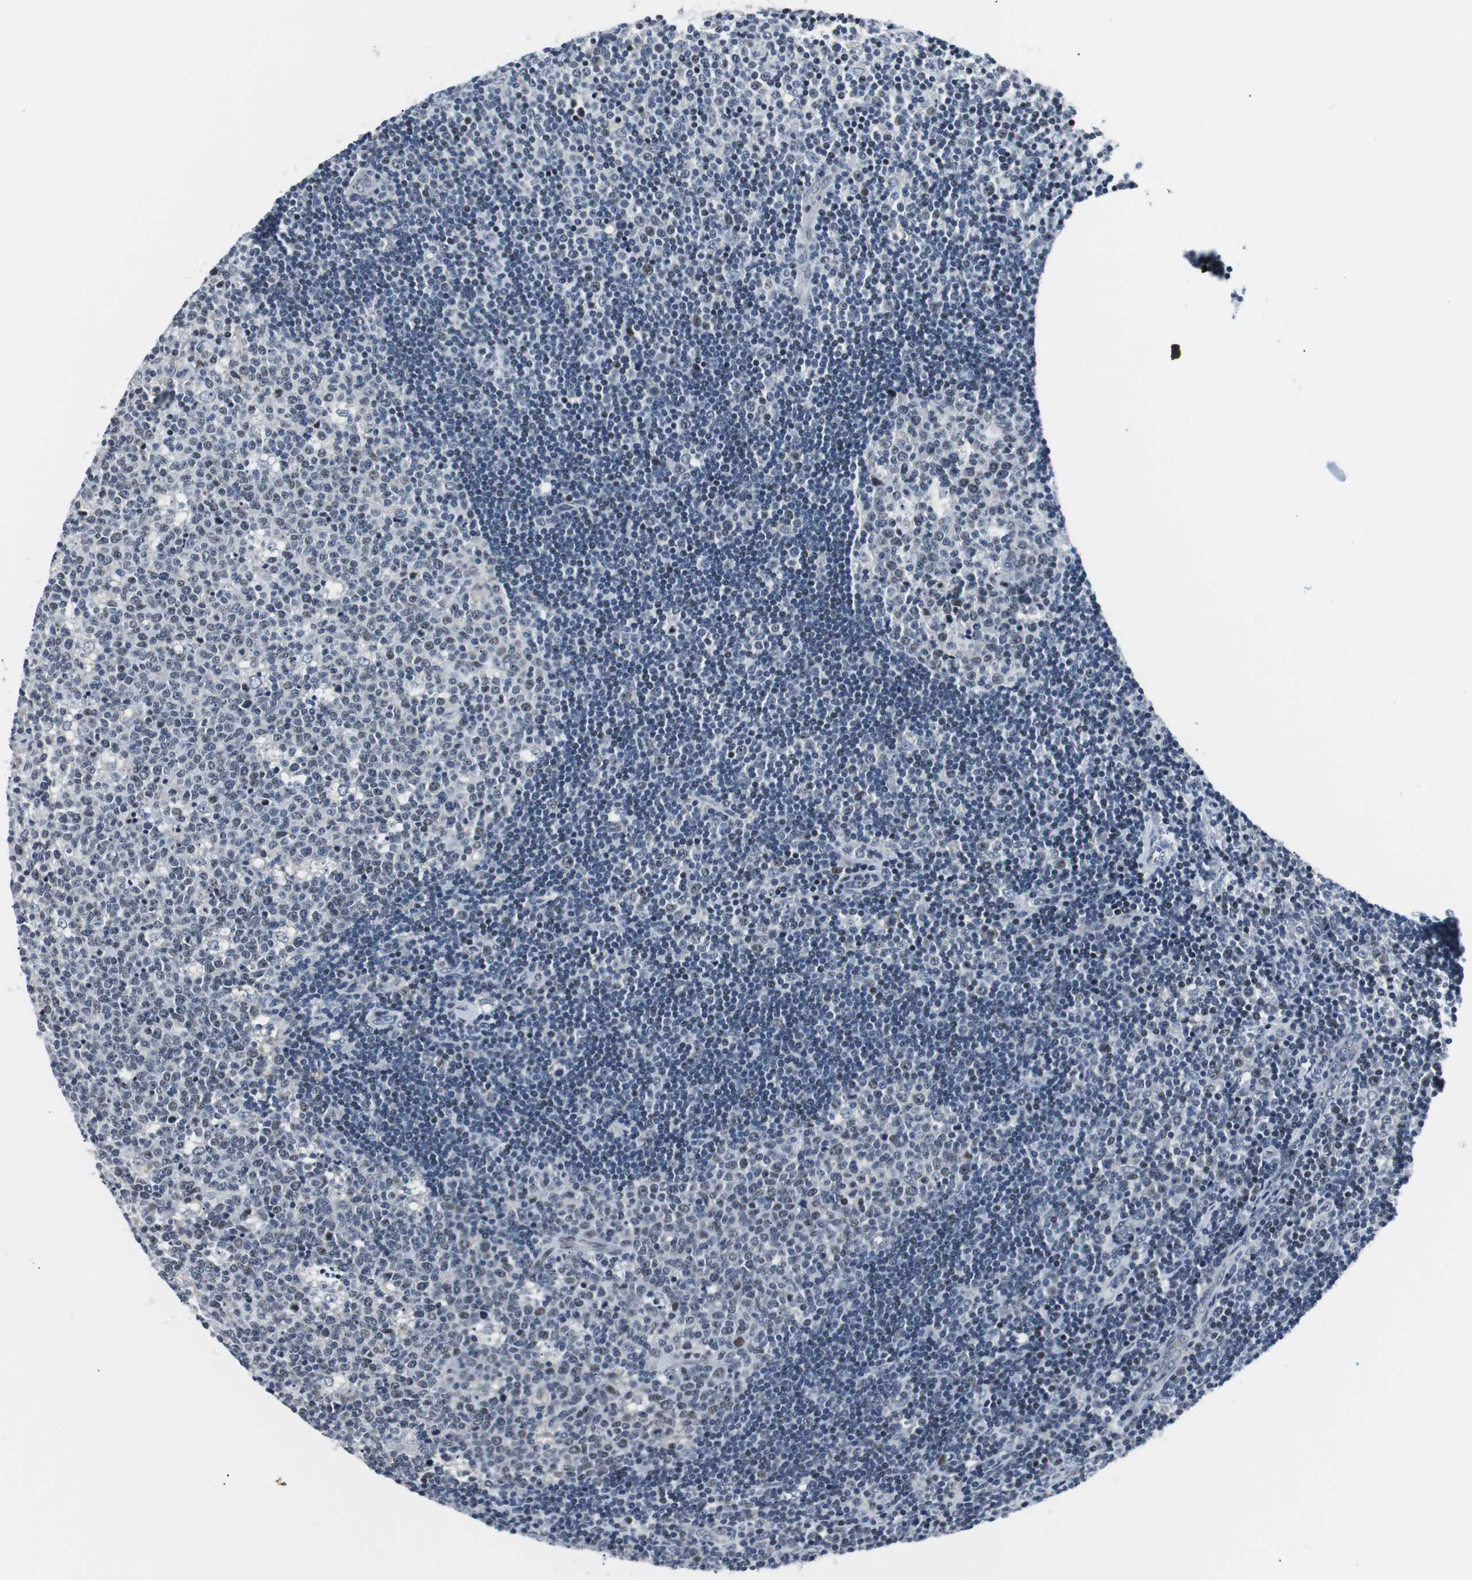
{"staining": {"intensity": "weak", "quantity": "25%-75%", "location": "nuclear"}, "tissue": "lymph node", "cell_type": "Germinal center cells", "image_type": "normal", "snomed": [{"axis": "morphology", "description": "Normal tissue, NOS"}, {"axis": "topography", "description": "Lymph node"}, {"axis": "topography", "description": "Salivary gland"}], "caption": "Immunohistochemical staining of benign lymph node exhibits weak nuclear protein staining in about 25%-75% of germinal center cells. The staining was performed using DAB, with brown indicating positive protein expression. Nuclei are stained blue with hematoxylin.", "gene": "MTA1", "patient": {"sex": "male", "age": 8}}